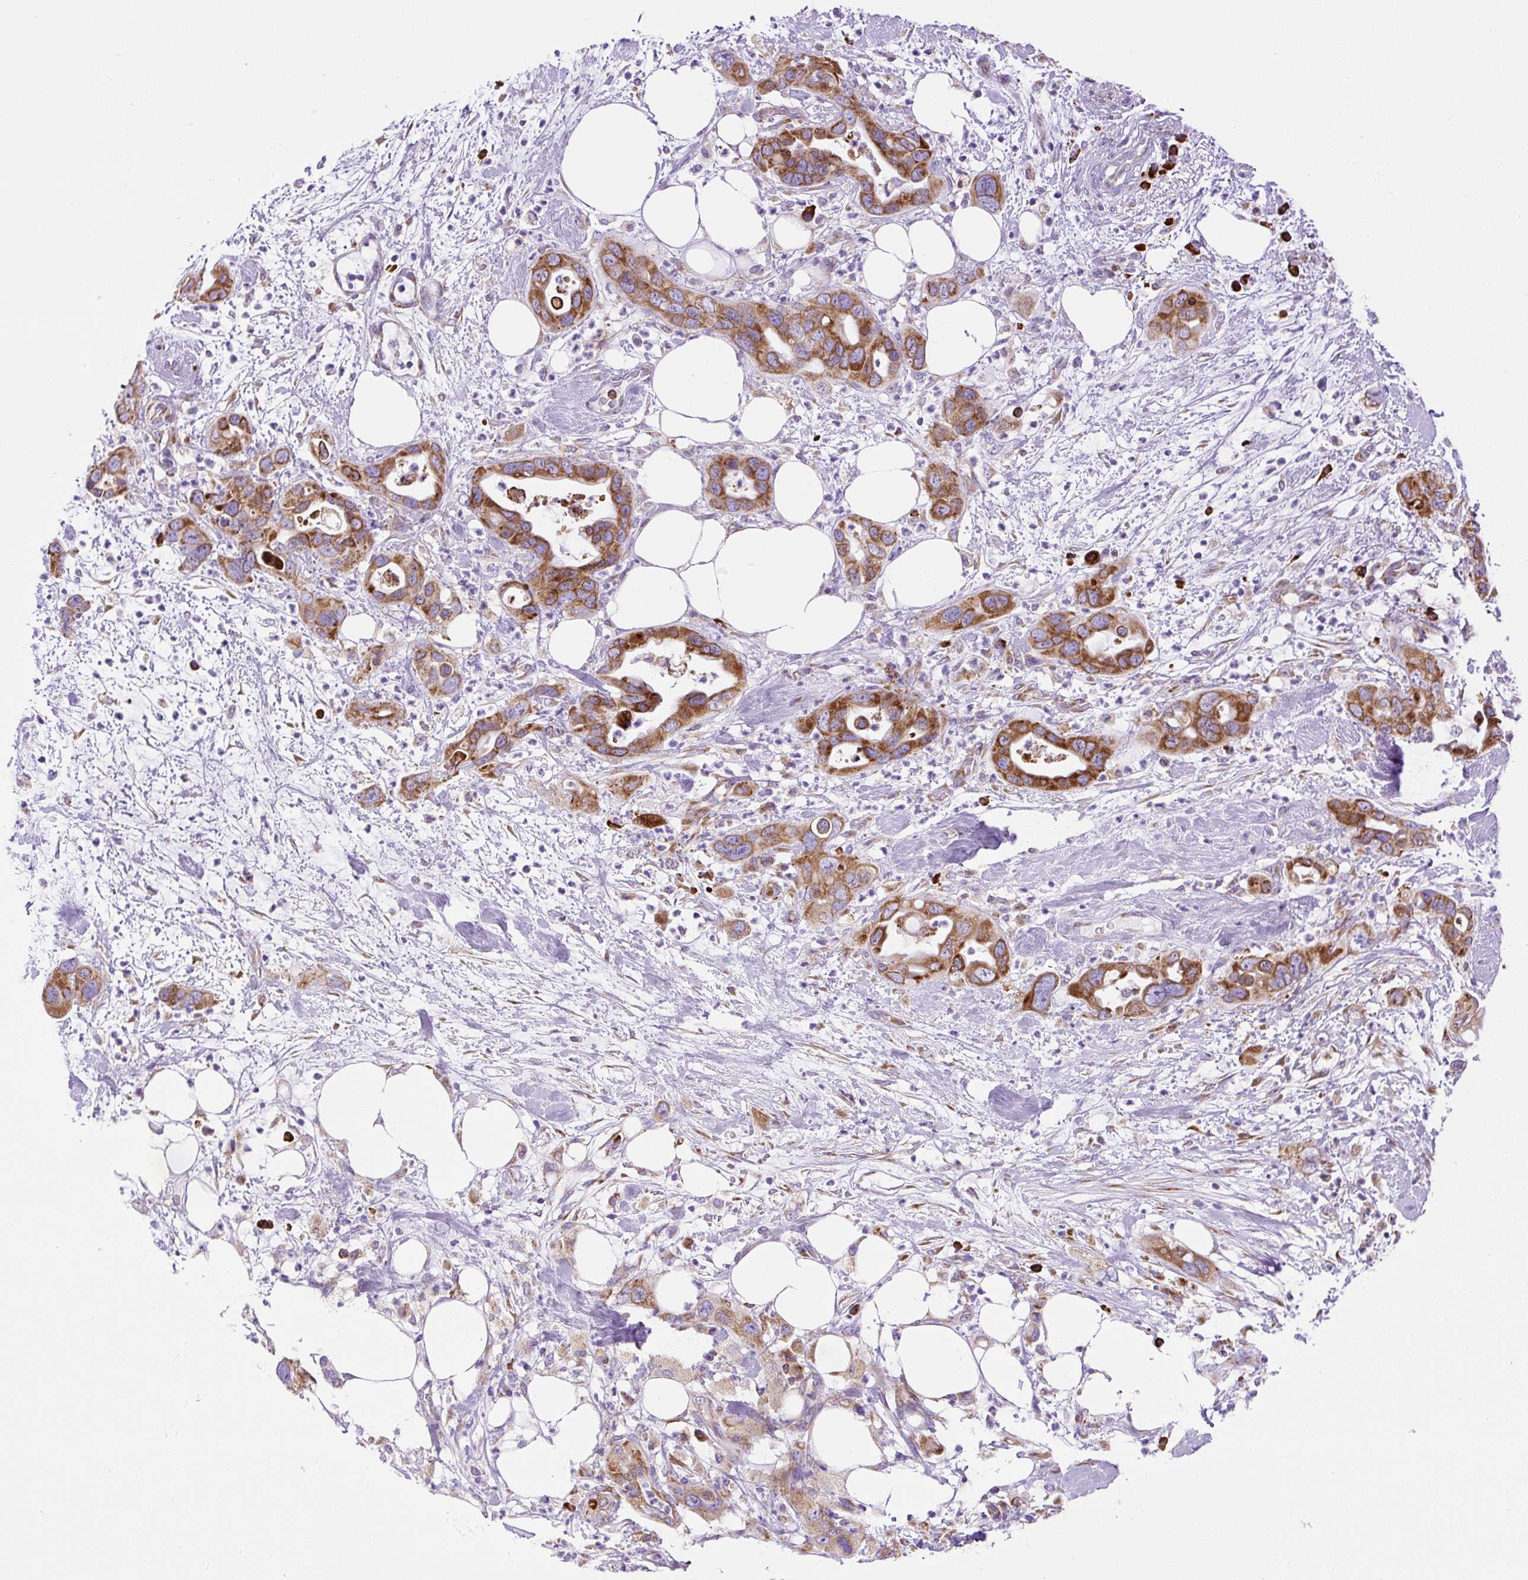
{"staining": {"intensity": "strong", "quantity": ">75%", "location": "cytoplasmic/membranous"}, "tissue": "pancreatic cancer", "cell_type": "Tumor cells", "image_type": "cancer", "snomed": [{"axis": "morphology", "description": "Adenocarcinoma, NOS"}, {"axis": "topography", "description": "Pancreas"}], "caption": "Immunohistochemistry (IHC) image of neoplastic tissue: human pancreatic adenocarcinoma stained using immunohistochemistry (IHC) shows high levels of strong protein expression localized specifically in the cytoplasmic/membranous of tumor cells, appearing as a cytoplasmic/membranous brown color.", "gene": "DDOST", "patient": {"sex": "female", "age": 71}}